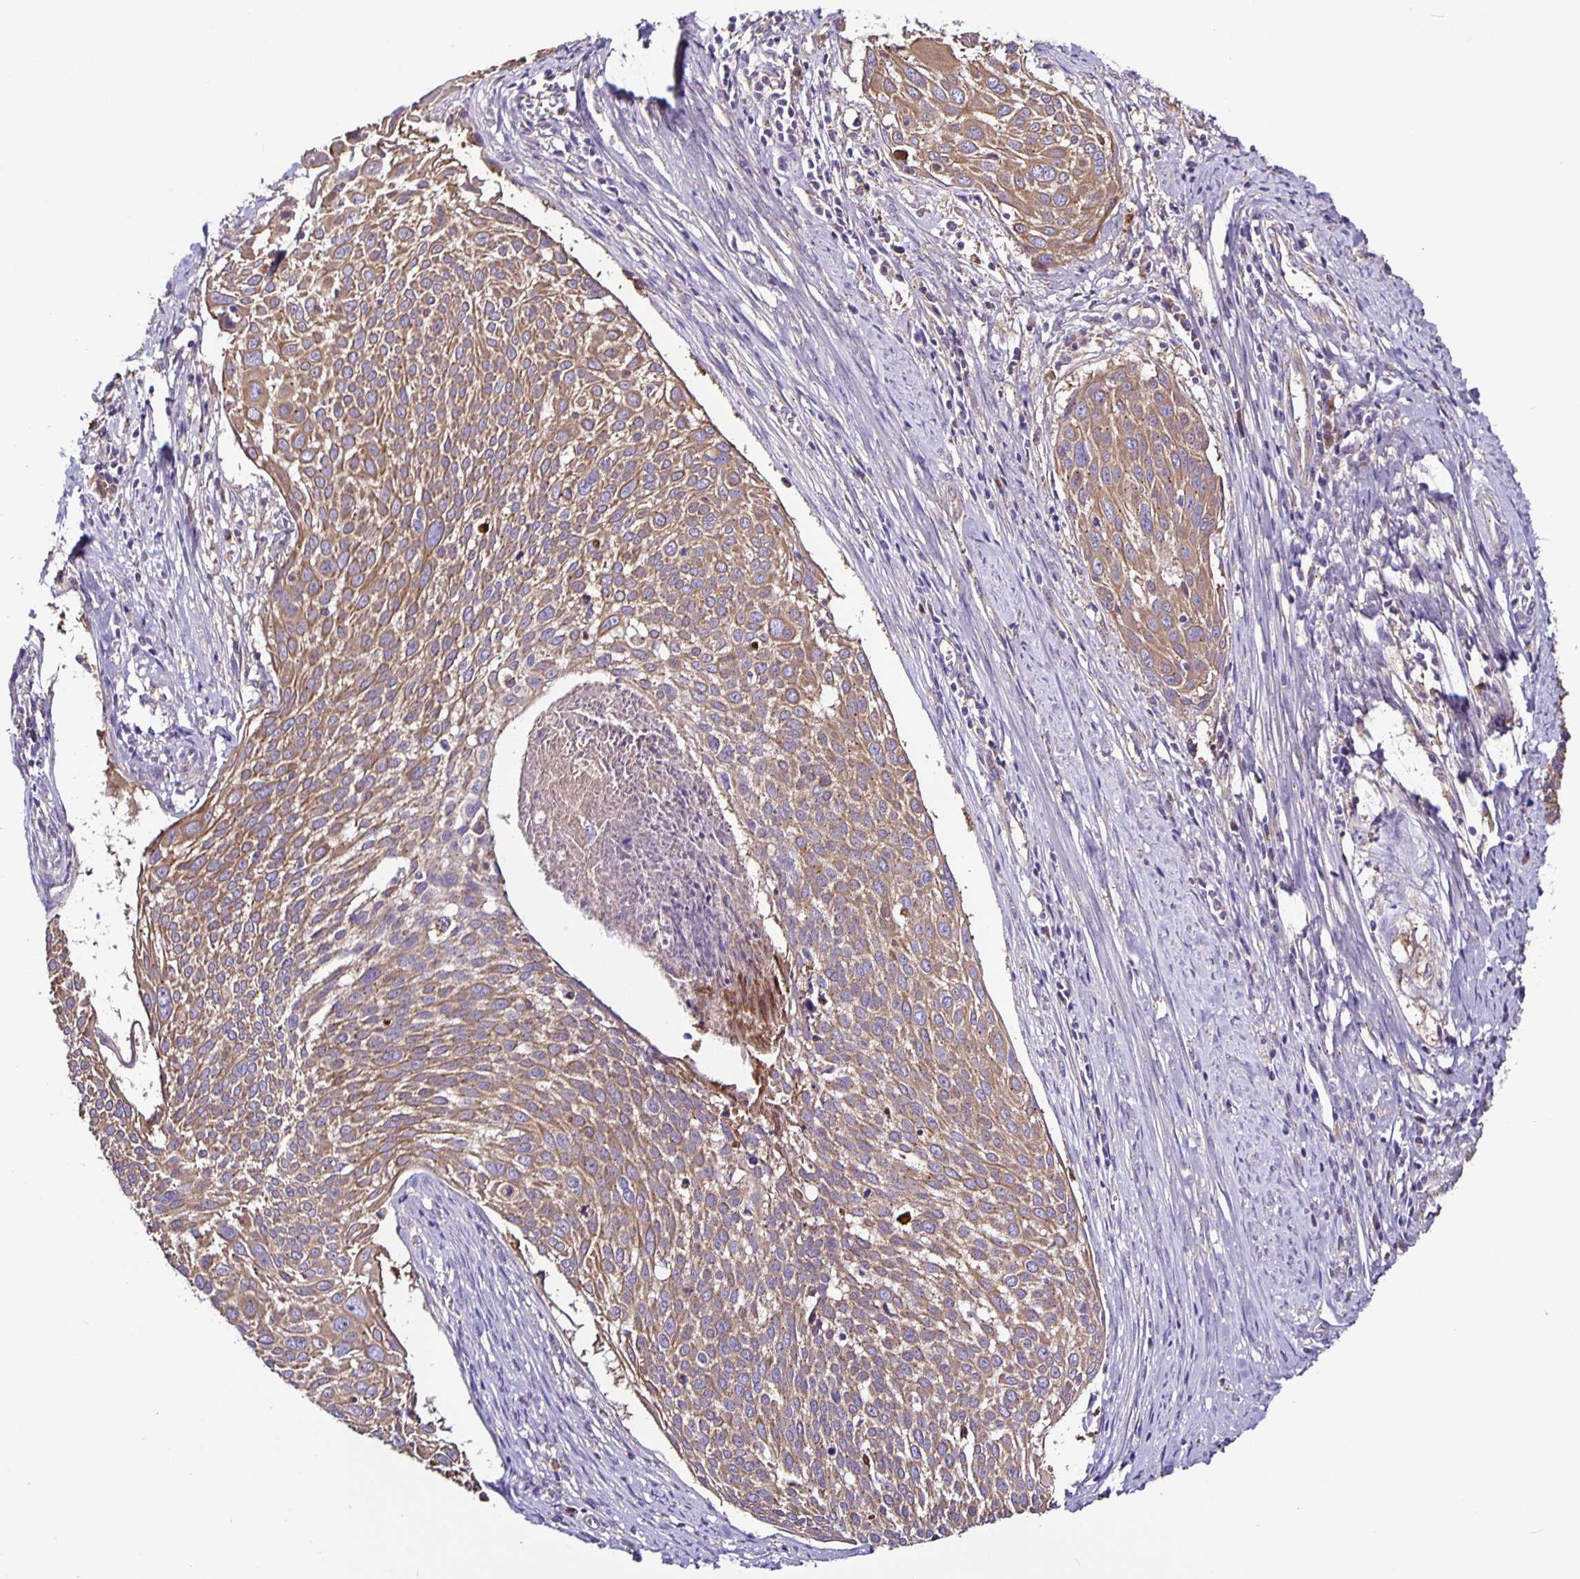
{"staining": {"intensity": "moderate", "quantity": ">75%", "location": "cytoplasmic/membranous"}, "tissue": "cervical cancer", "cell_type": "Tumor cells", "image_type": "cancer", "snomed": [{"axis": "morphology", "description": "Squamous cell carcinoma, NOS"}, {"axis": "topography", "description": "Cervix"}], "caption": "The image shows a brown stain indicating the presence of a protein in the cytoplasmic/membranous of tumor cells in cervical cancer.", "gene": "SNX5", "patient": {"sex": "female", "age": 39}}